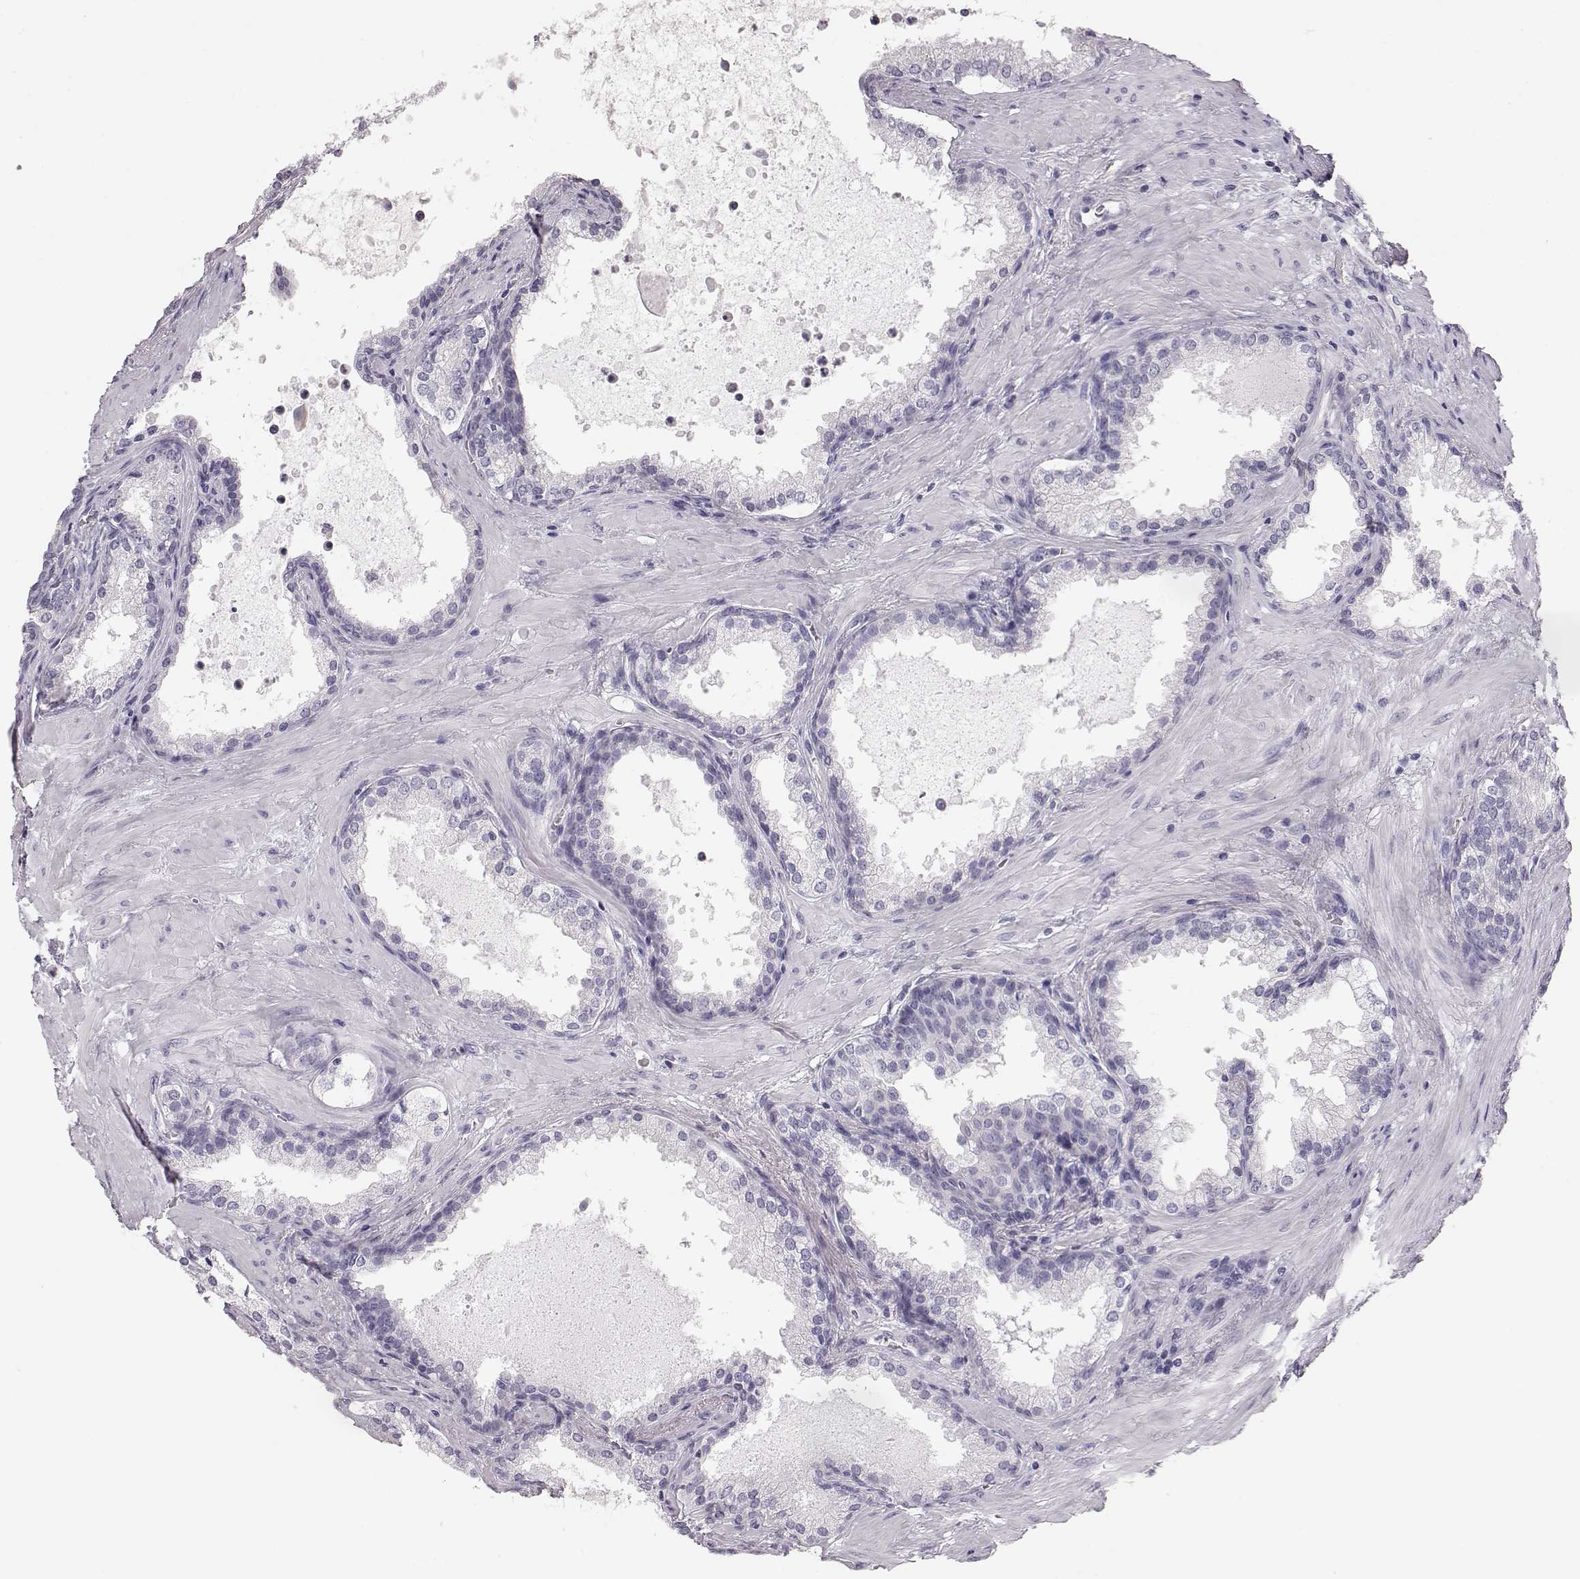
{"staining": {"intensity": "negative", "quantity": "none", "location": "none"}, "tissue": "prostate cancer", "cell_type": "Tumor cells", "image_type": "cancer", "snomed": [{"axis": "morphology", "description": "Adenocarcinoma, Low grade"}, {"axis": "topography", "description": "Prostate"}], "caption": "The photomicrograph shows no staining of tumor cells in prostate cancer.", "gene": "KRT33A", "patient": {"sex": "male", "age": 56}}